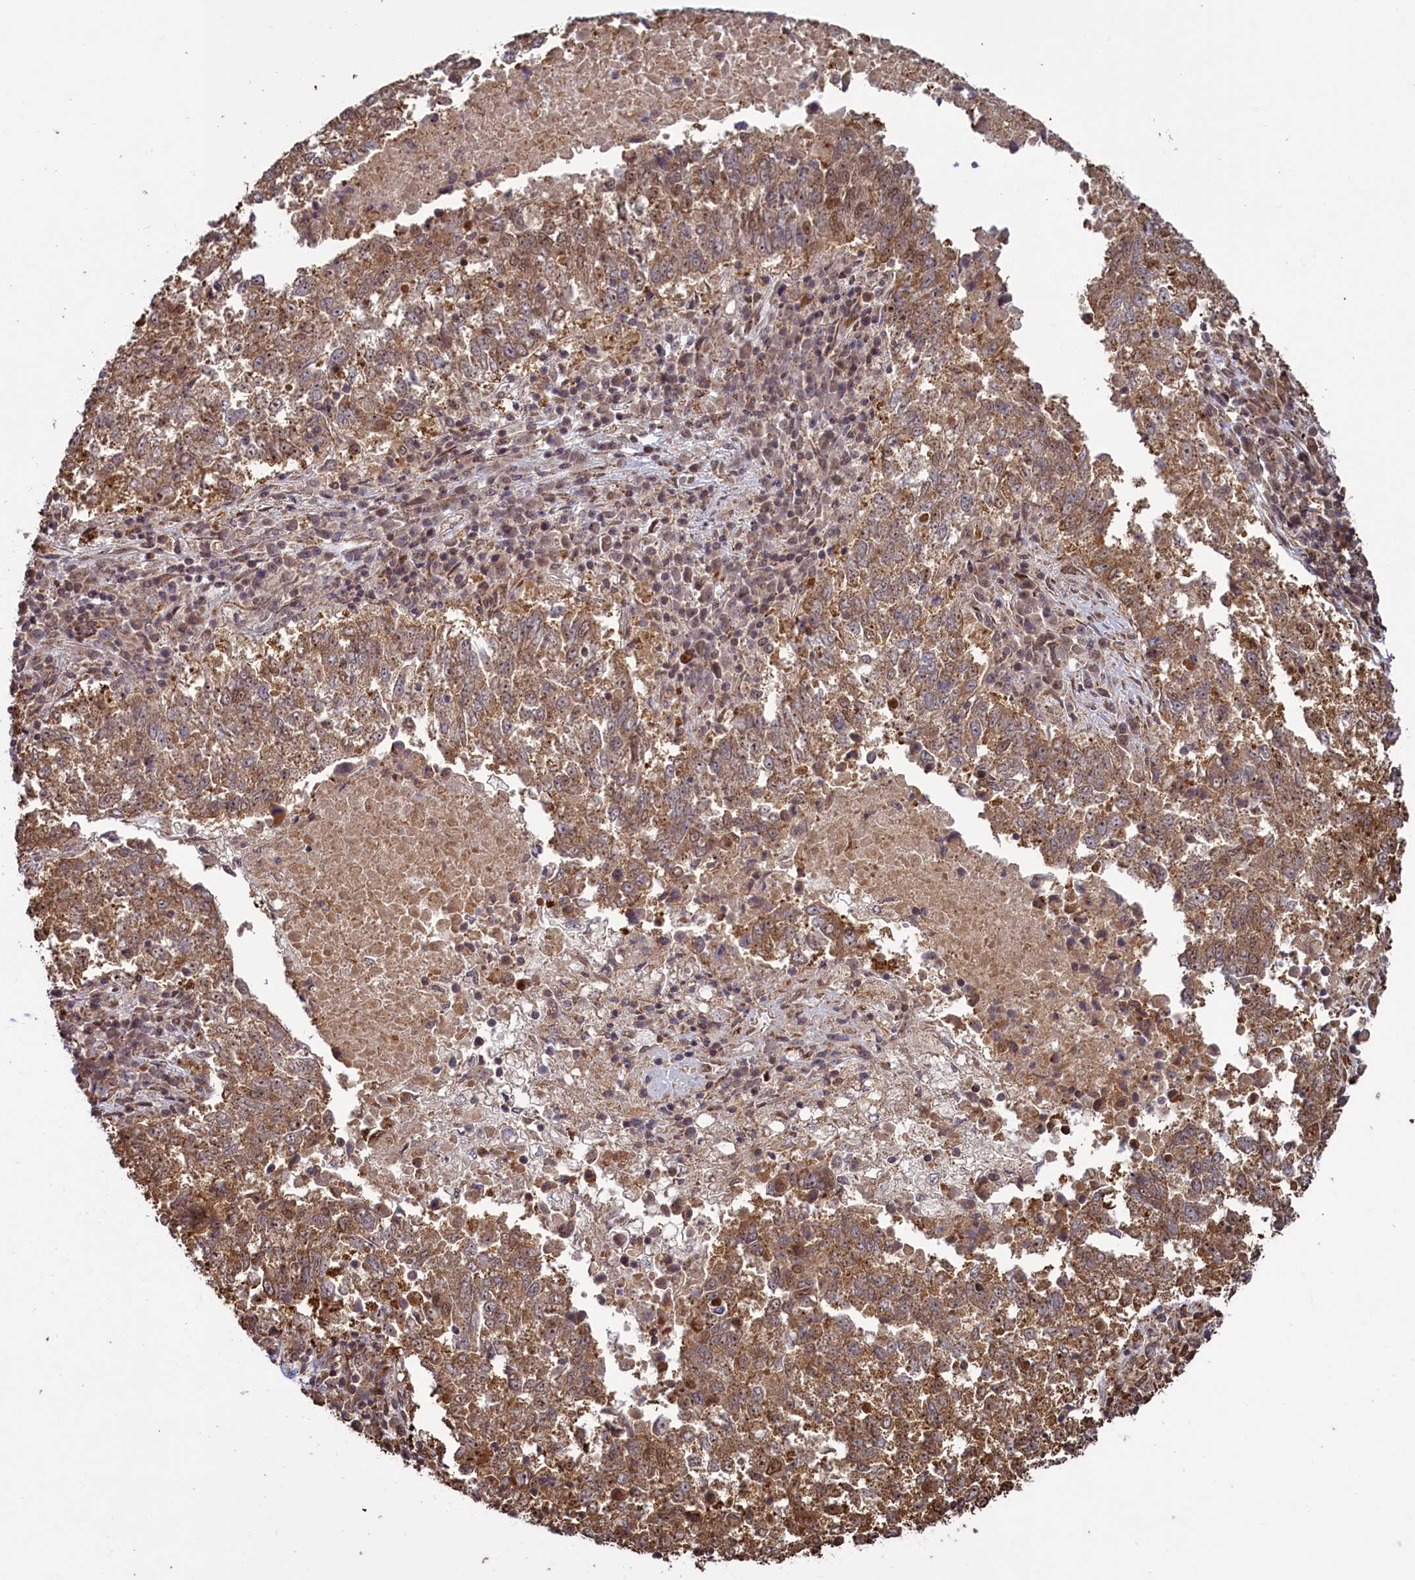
{"staining": {"intensity": "moderate", "quantity": ">75%", "location": "cytoplasmic/membranous,nuclear"}, "tissue": "lung cancer", "cell_type": "Tumor cells", "image_type": "cancer", "snomed": [{"axis": "morphology", "description": "Squamous cell carcinoma, NOS"}, {"axis": "topography", "description": "Lung"}], "caption": "The photomicrograph shows immunohistochemical staining of lung cancer (squamous cell carcinoma). There is moderate cytoplasmic/membranous and nuclear positivity is identified in about >75% of tumor cells.", "gene": "NAE1", "patient": {"sex": "male", "age": 73}}